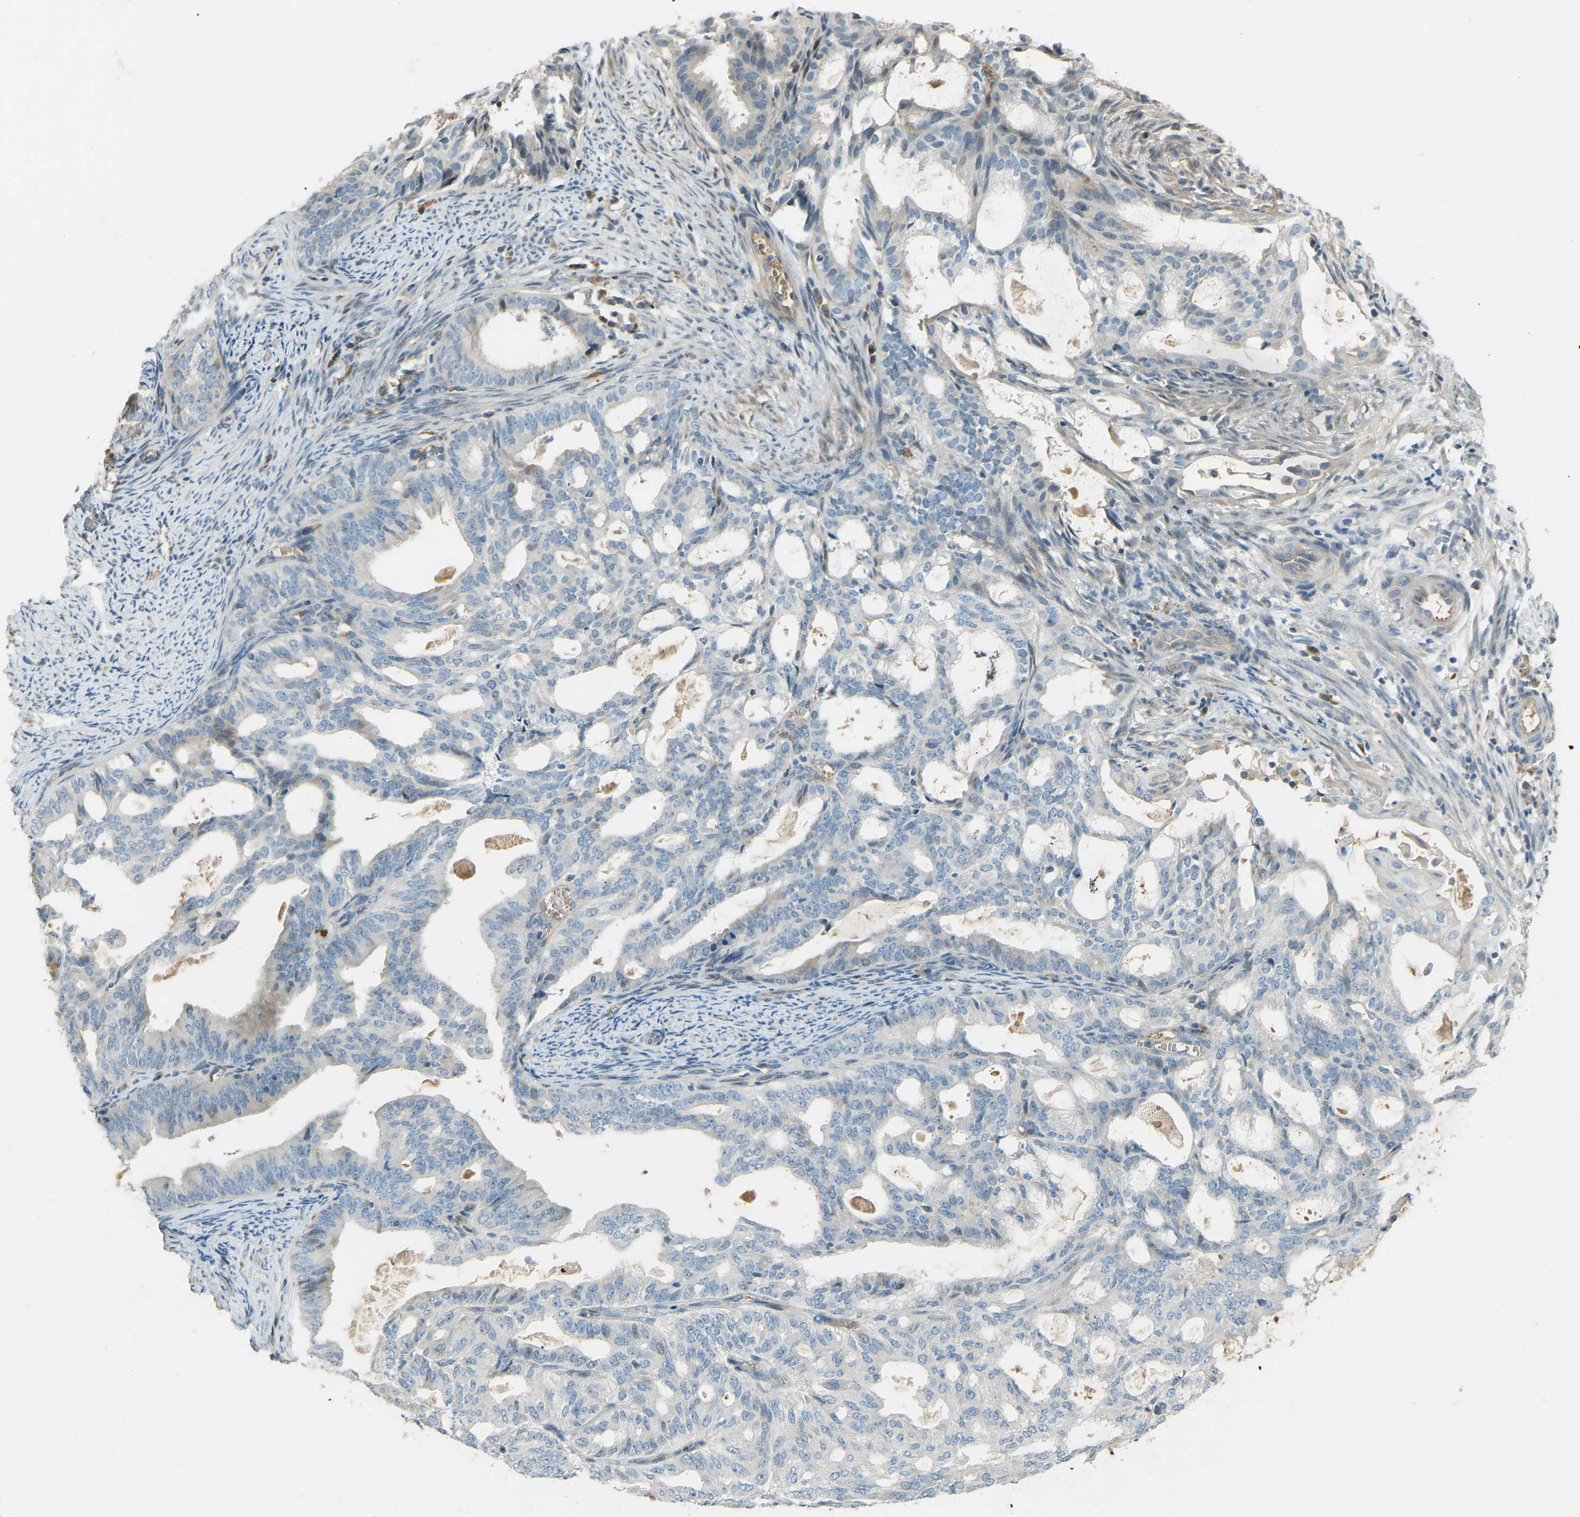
{"staining": {"intensity": "negative", "quantity": "none", "location": "none"}, "tissue": "endometrial cancer", "cell_type": "Tumor cells", "image_type": "cancer", "snomed": [{"axis": "morphology", "description": "Adenocarcinoma, NOS"}, {"axis": "topography", "description": "Endometrium"}], "caption": "Adenocarcinoma (endometrial) was stained to show a protein in brown. There is no significant staining in tumor cells.", "gene": "FBLN2", "patient": {"sex": "female", "age": 58}}